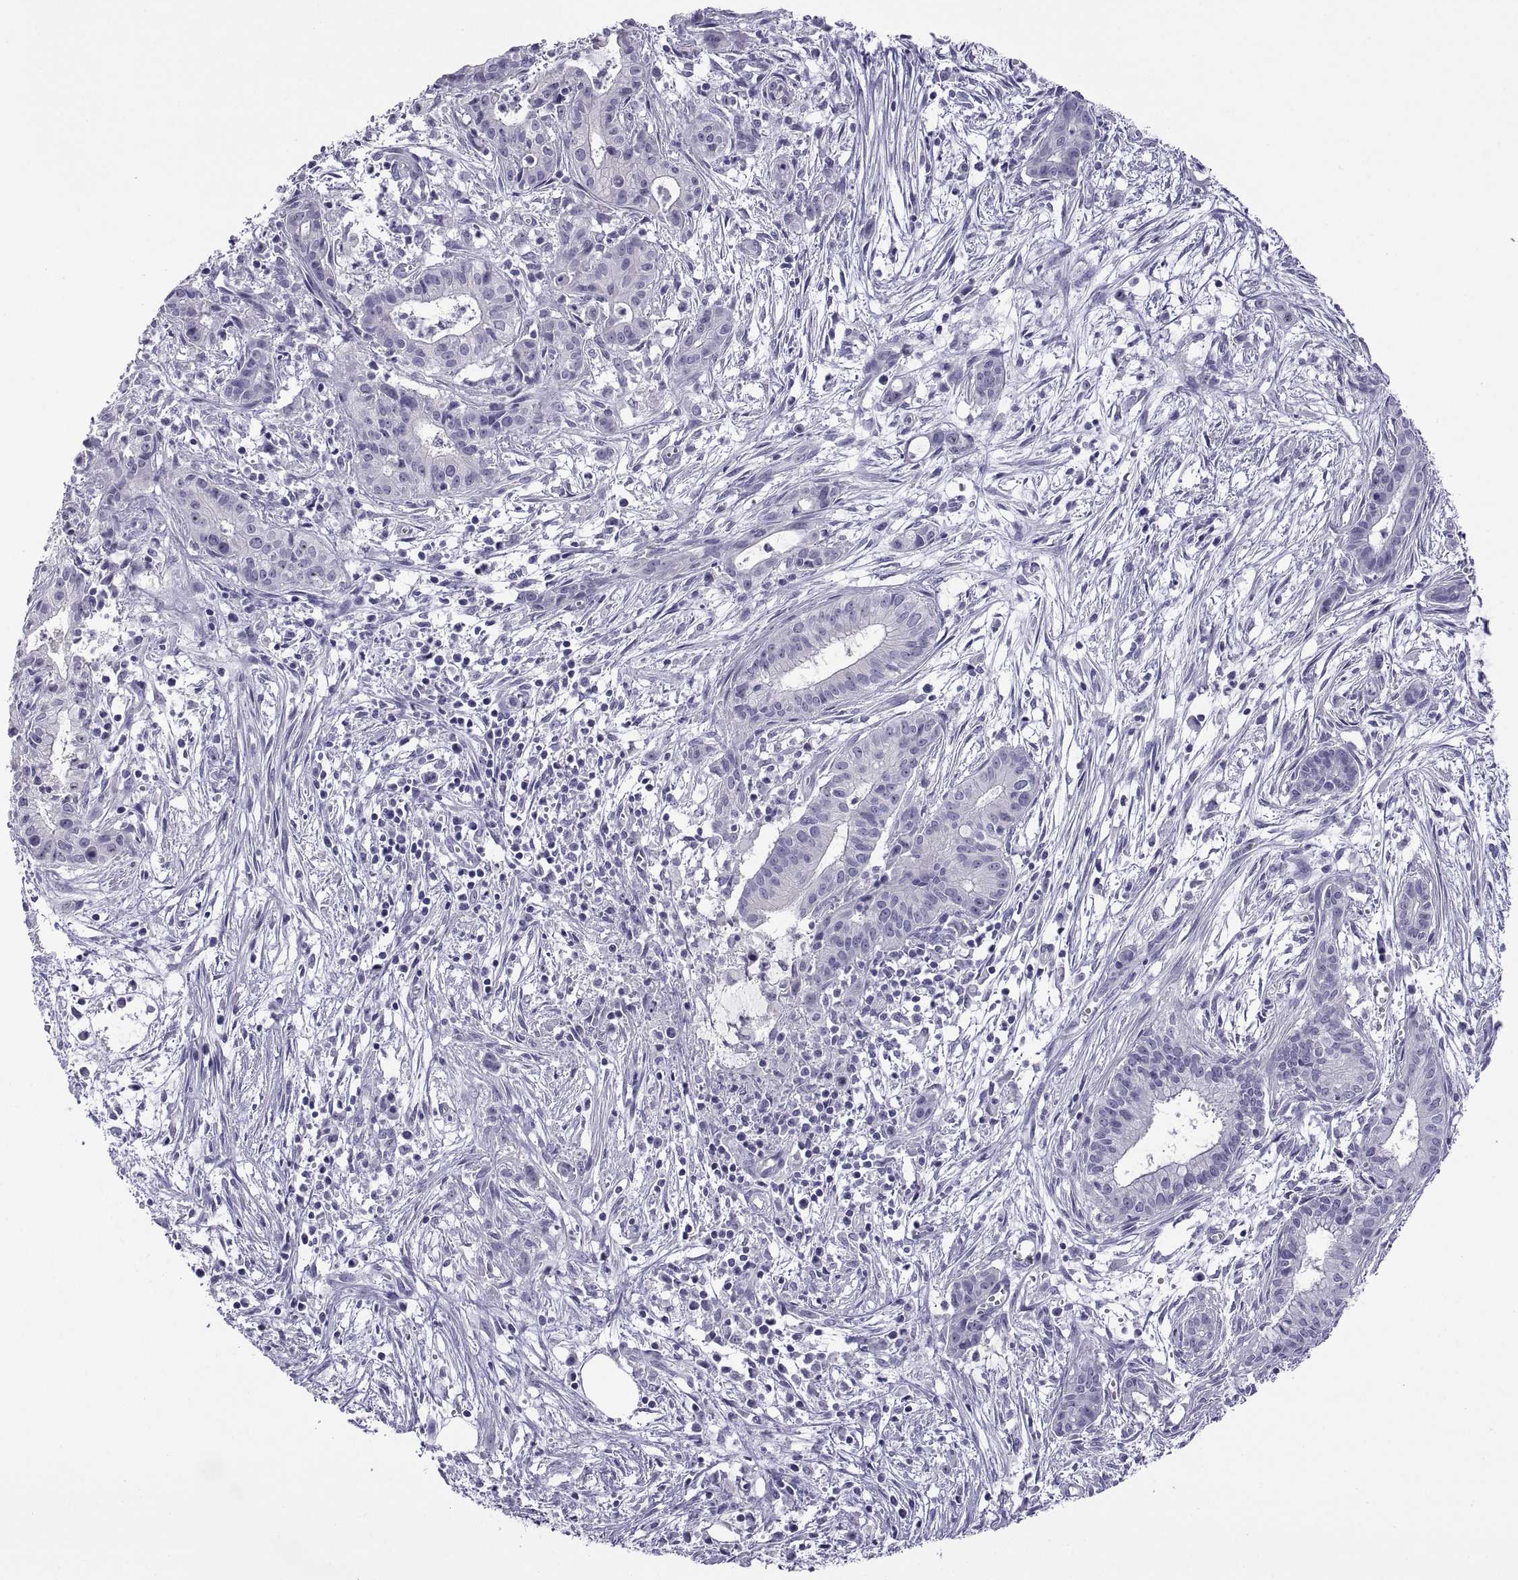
{"staining": {"intensity": "negative", "quantity": "none", "location": "none"}, "tissue": "pancreatic cancer", "cell_type": "Tumor cells", "image_type": "cancer", "snomed": [{"axis": "morphology", "description": "Adenocarcinoma, NOS"}, {"axis": "topography", "description": "Pancreas"}], "caption": "This histopathology image is of pancreatic adenocarcinoma stained with immunohistochemistry (IHC) to label a protein in brown with the nuclei are counter-stained blue. There is no positivity in tumor cells.", "gene": "VSX2", "patient": {"sex": "male", "age": 48}}